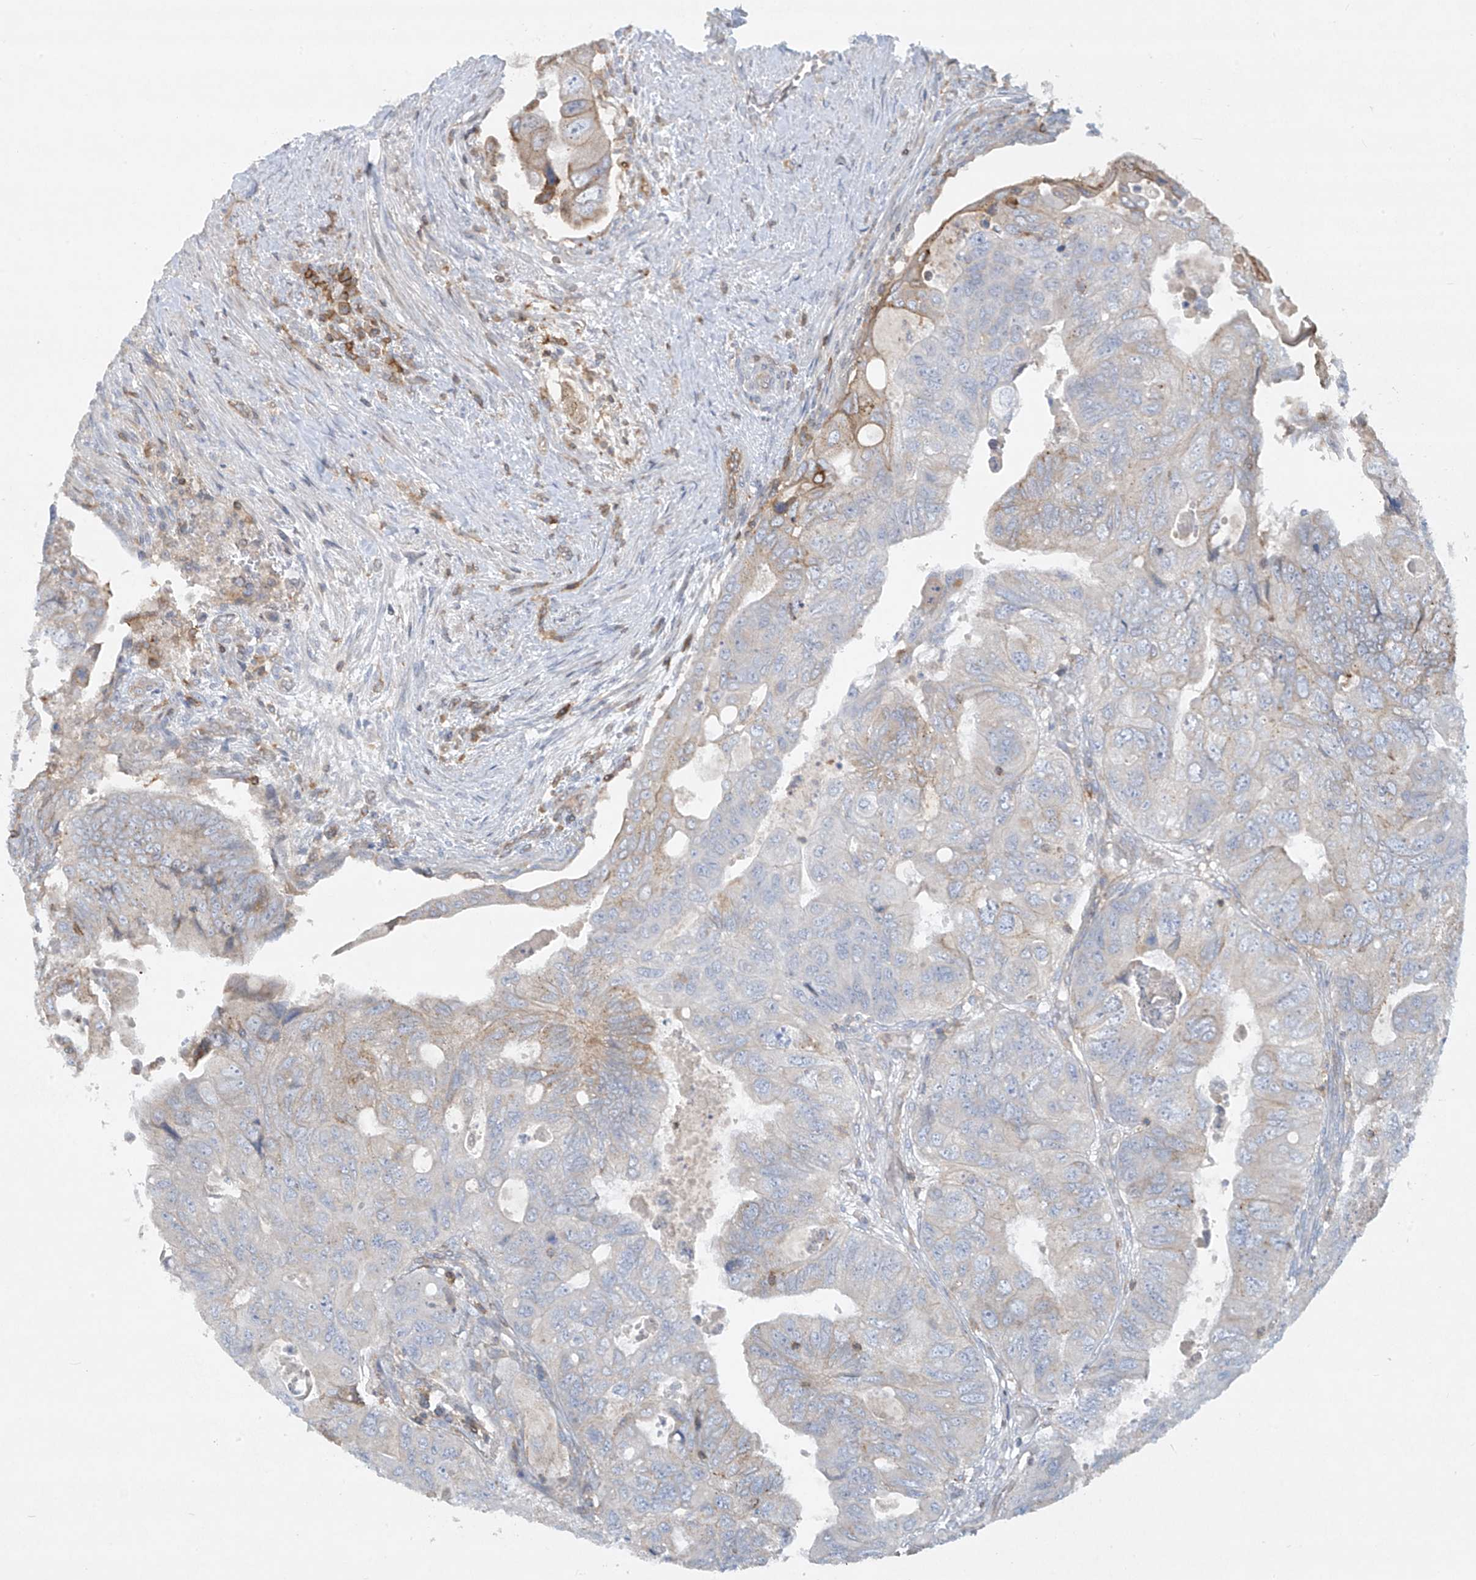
{"staining": {"intensity": "moderate", "quantity": "<25%", "location": "cytoplasmic/membranous"}, "tissue": "colorectal cancer", "cell_type": "Tumor cells", "image_type": "cancer", "snomed": [{"axis": "morphology", "description": "Adenocarcinoma, NOS"}, {"axis": "topography", "description": "Rectum"}], "caption": "Moderate cytoplasmic/membranous protein staining is appreciated in about <25% of tumor cells in colorectal adenocarcinoma.", "gene": "HLA-E", "patient": {"sex": "male", "age": 63}}